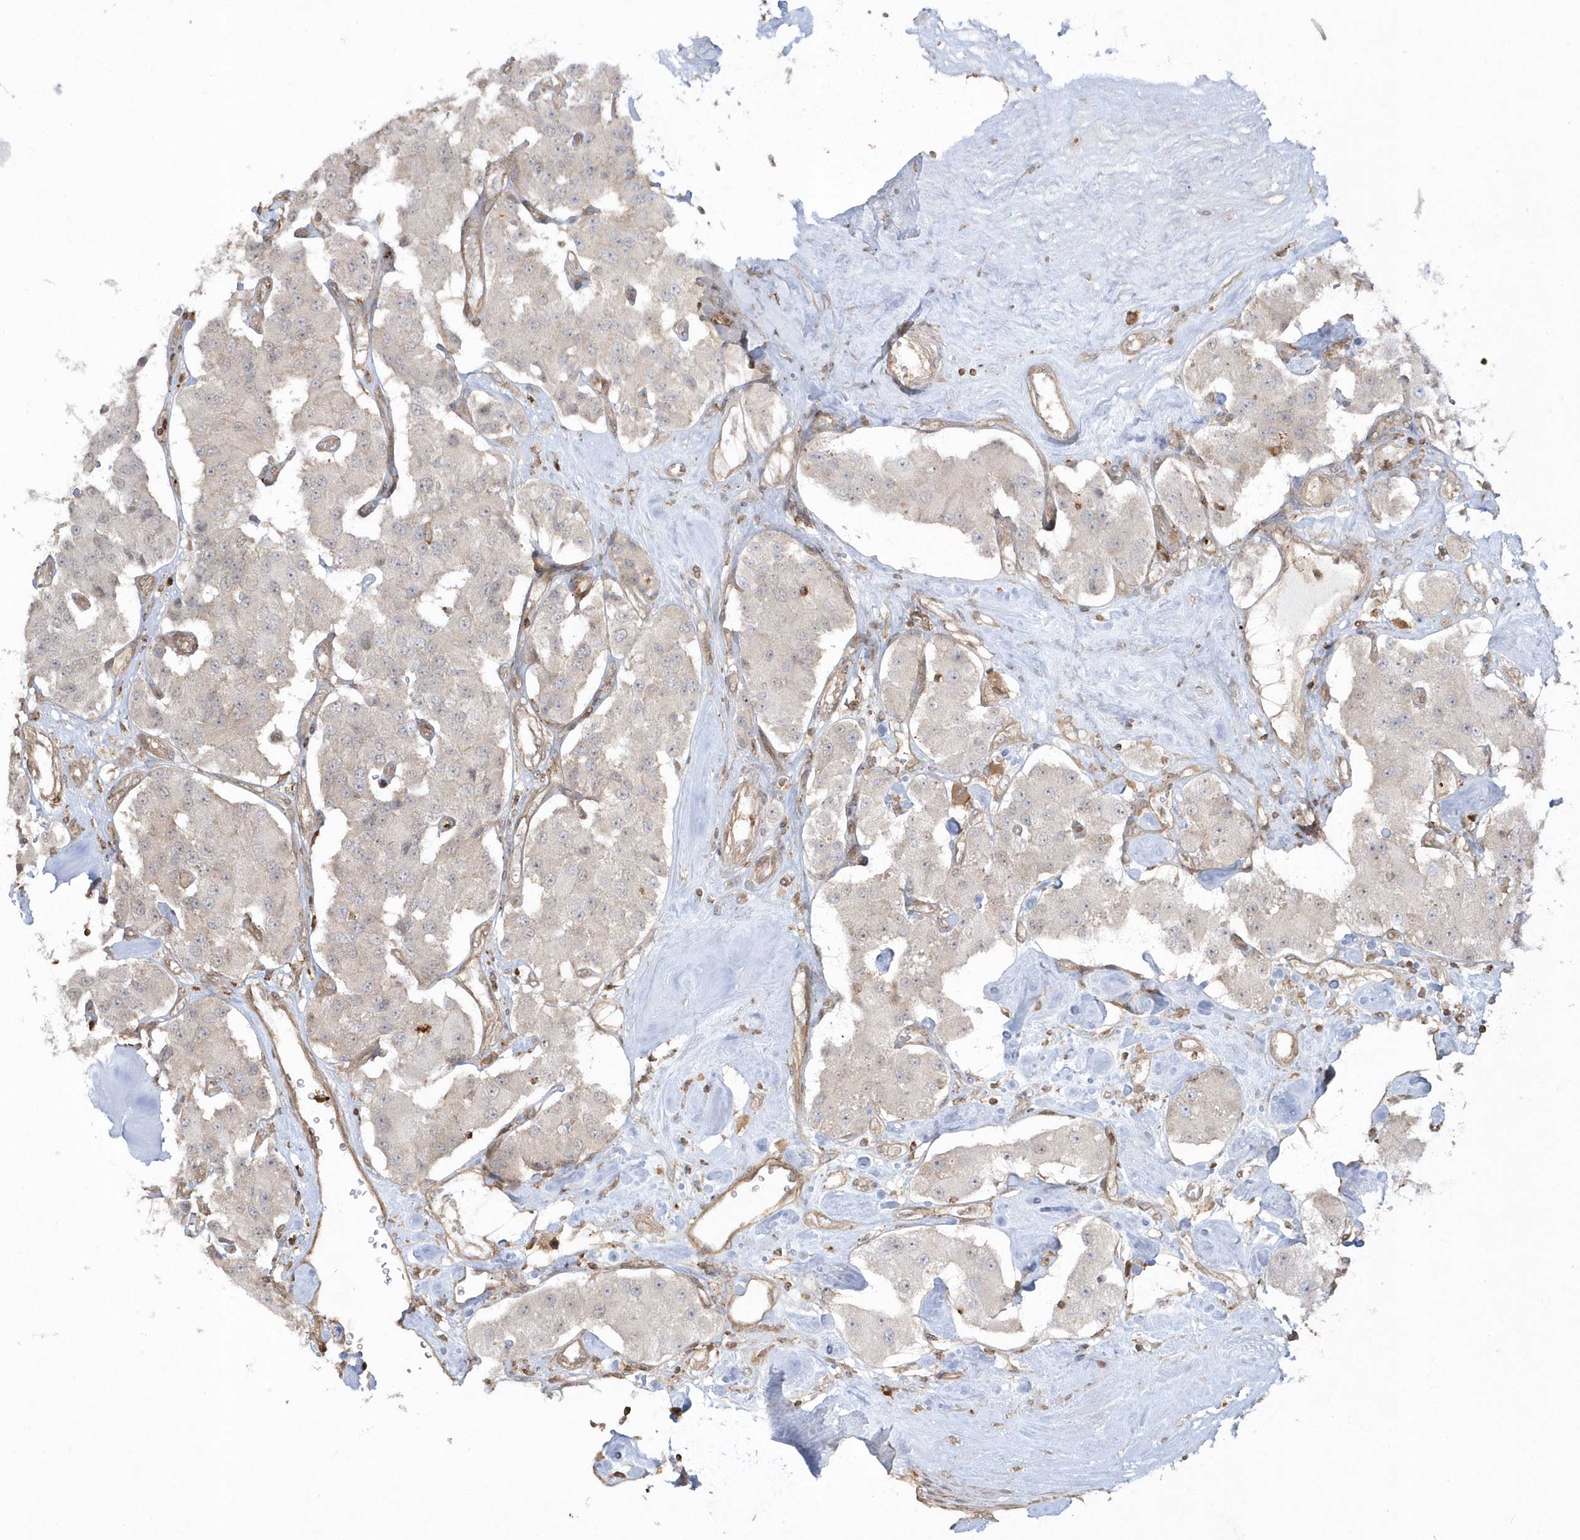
{"staining": {"intensity": "negative", "quantity": "none", "location": "none"}, "tissue": "carcinoid", "cell_type": "Tumor cells", "image_type": "cancer", "snomed": [{"axis": "morphology", "description": "Carcinoid, malignant, NOS"}, {"axis": "topography", "description": "Pancreas"}], "caption": "IHC micrograph of neoplastic tissue: carcinoid (malignant) stained with DAB (3,3'-diaminobenzidine) demonstrates no significant protein staining in tumor cells.", "gene": "BSN", "patient": {"sex": "male", "age": 41}}